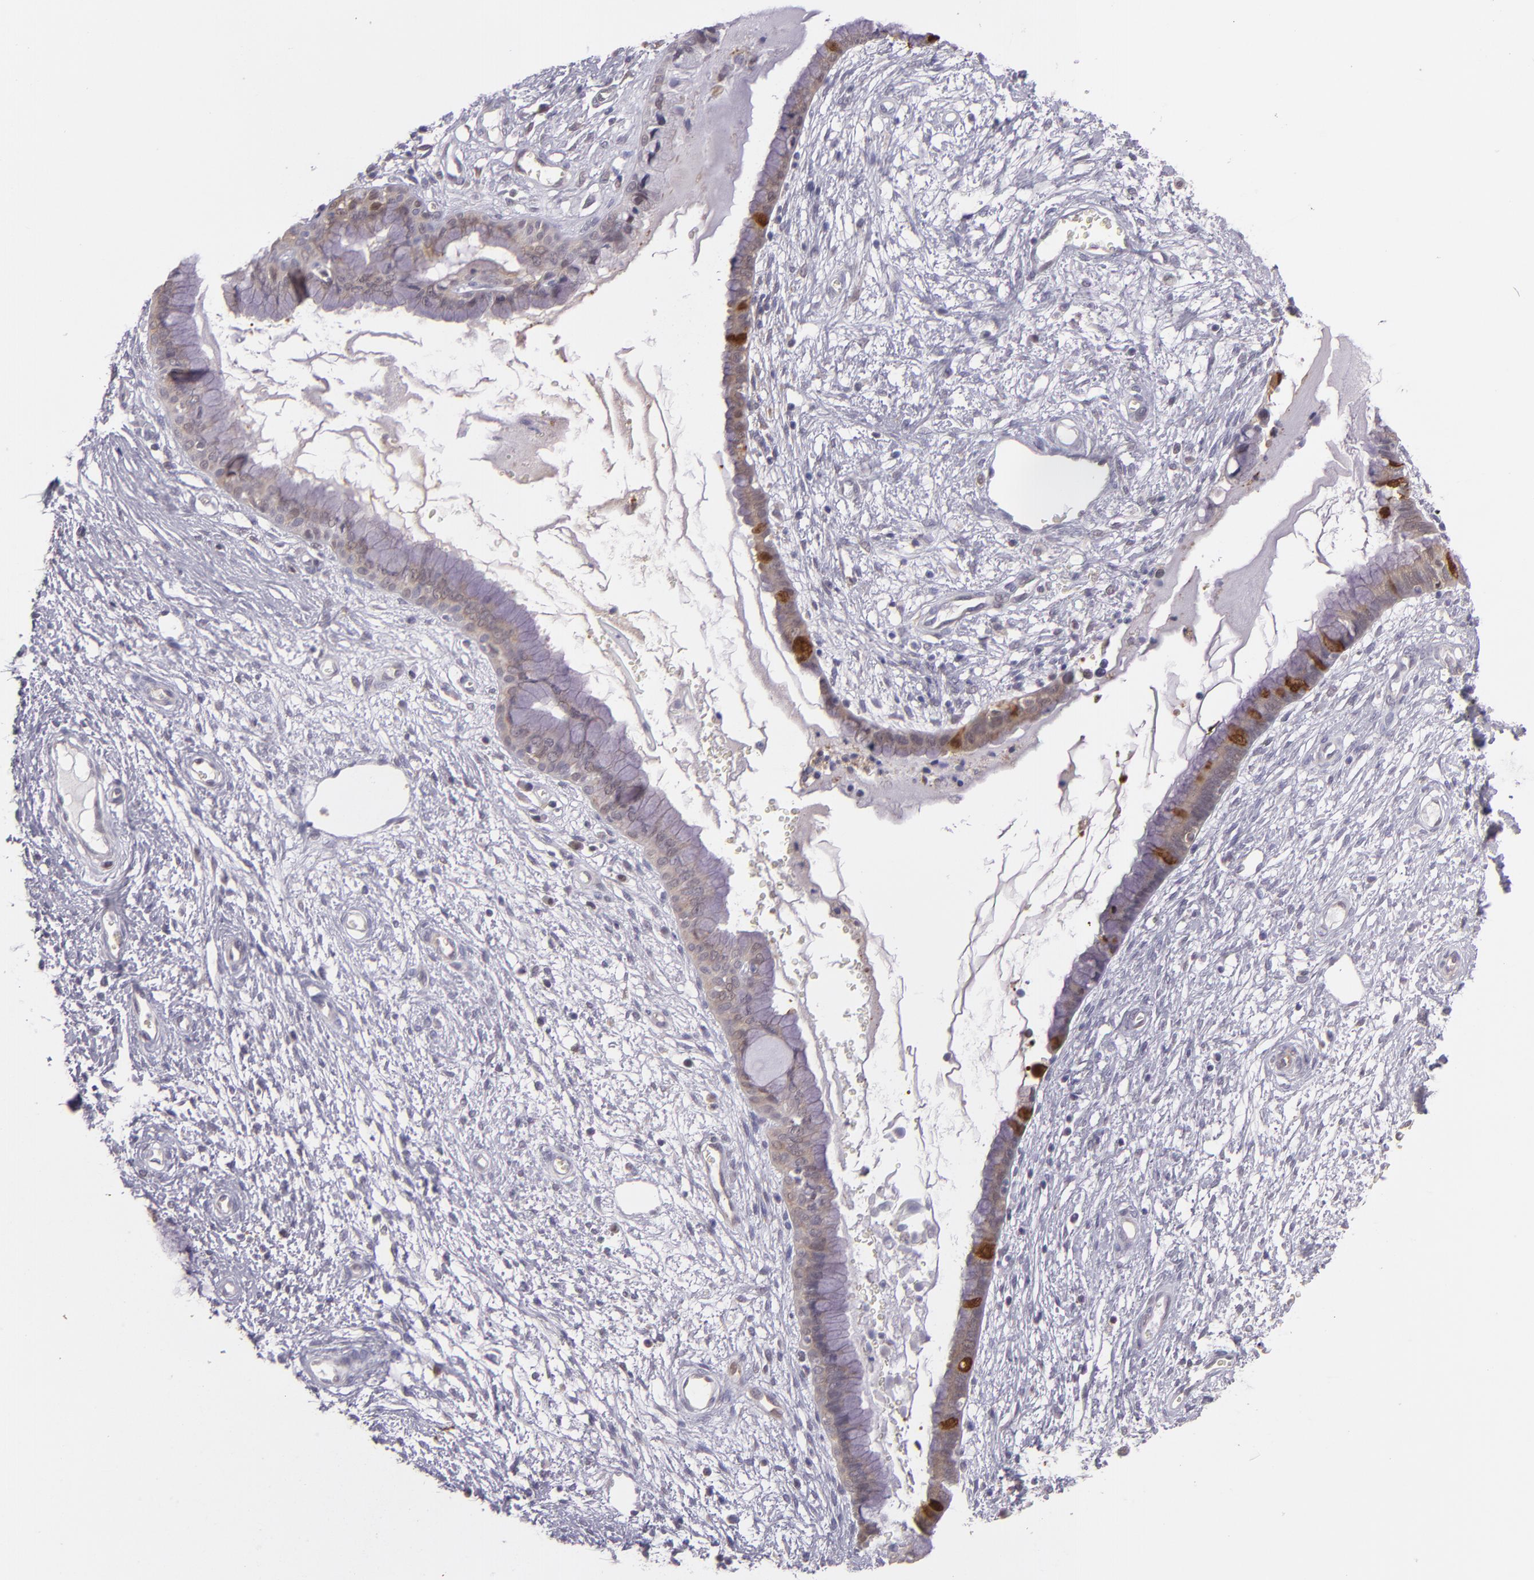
{"staining": {"intensity": "strong", "quantity": "<25%", "location": "cytoplasmic/membranous,nuclear"}, "tissue": "cervix", "cell_type": "Glandular cells", "image_type": "normal", "snomed": [{"axis": "morphology", "description": "Normal tissue, NOS"}, {"axis": "topography", "description": "Cervix"}], "caption": "The histopathology image demonstrates immunohistochemical staining of normal cervix. There is strong cytoplasmic/membranous,nuclear expression is seen in approximately <25% of glandular cells.", "gene": "HSPH1", "patient": {"sex": "female", "age": 55}}